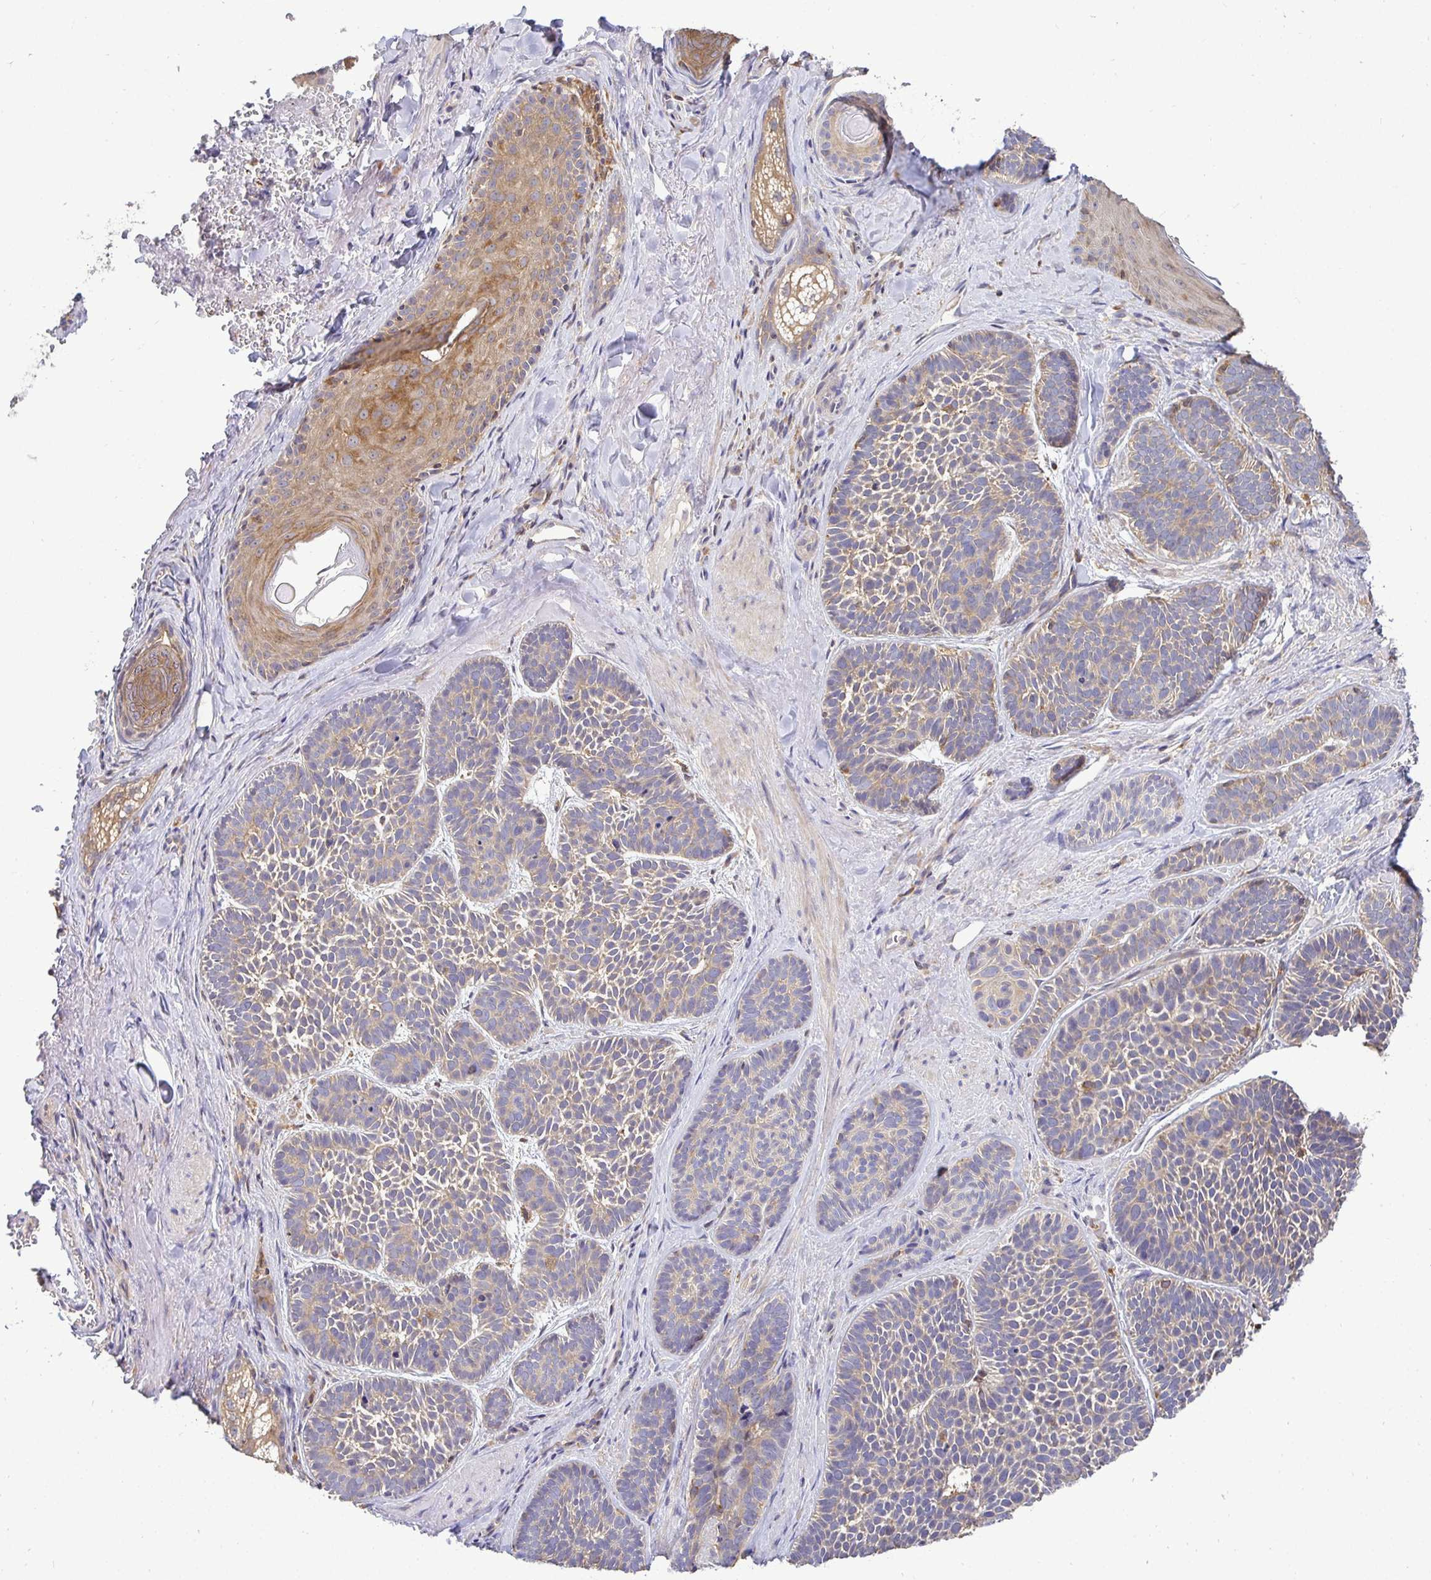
{"staining": {"intensity": "weak", "quantity": "25%-75%", "location": "cytoplasmic/membranous"}, "tissue": "skin cancer", "cell_type": "Tumor cells", "image_type": "cancer", "snomed": [{"axis": "morphology", "description": "Basal cell carcinoma"}, {"axis": "topography", "description": "Skin"}], "caption": "Skin cancer (basal cell carcinoma) was stained to show a protein in brown. There is low levels of weak cytoplasmic/membranous positivity in approximately 25%-75% of tumor cells. The protein is stained brown, and the nuclei are stained in blue (DAB IHC with brightfield microscopy, high magnification).", "gene": "ATP6V1F", "patient": {"sex": "male", "age": 81}}